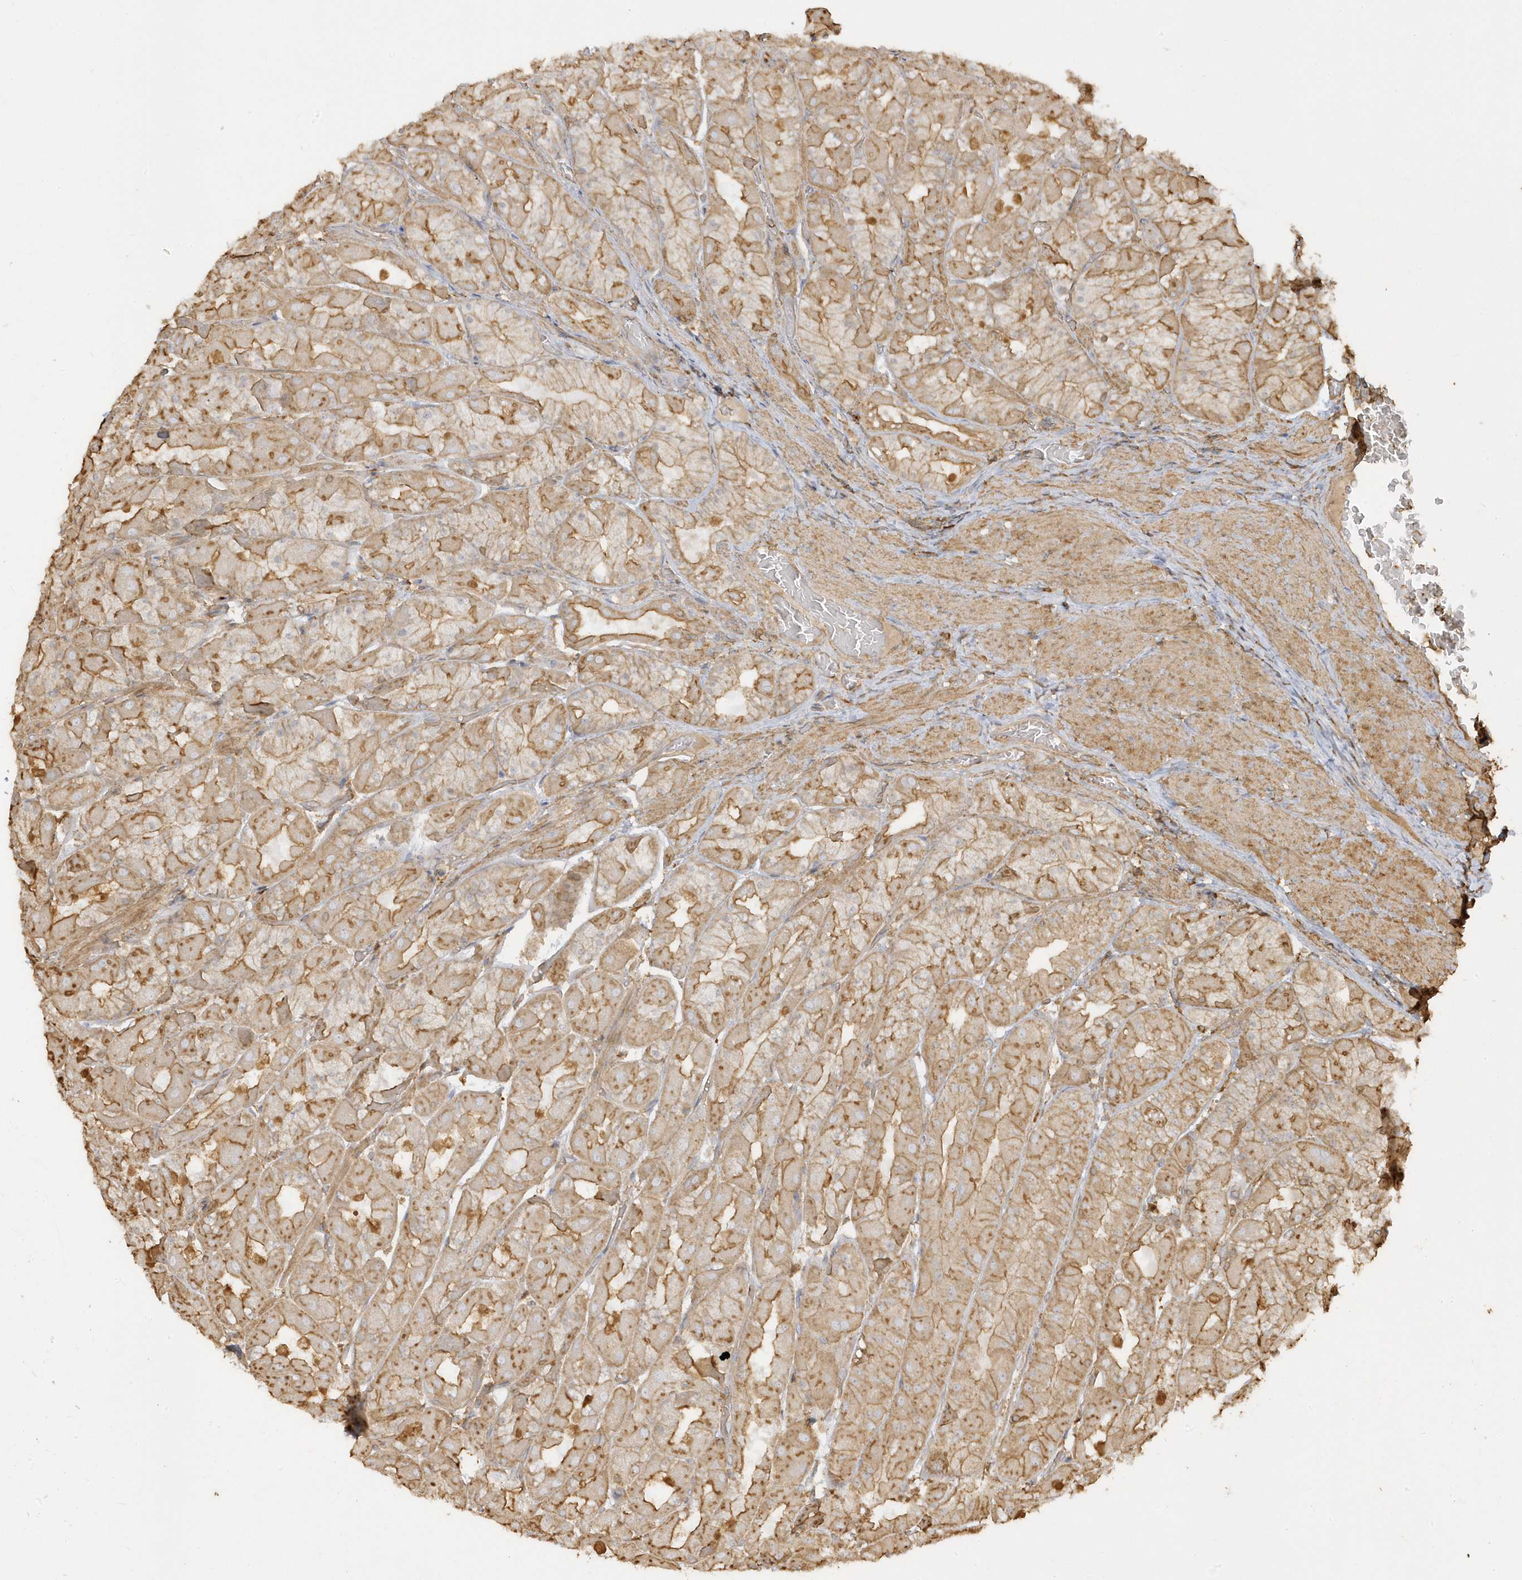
{"staining": {"intensity": "moderate", "quantity": ">75%", "location": "cytoplasmic/membranous"}, "tissue": "stomach", "cell_type": "Glandular cells", "image_type": "normal", "snomed": [{"axis": "morphology", "description": "Normal tissue, NOS"}, {"axis": "topography", "description": "Stomach"}], "caption": "Immunohistochemical staining of benign human stomach shows moderate cytoplasmic/membranous protein positivity in about >75% of glandular cells.", "gene": "ZBTB8A", "patient": {"sex": "female", "age": 61}}